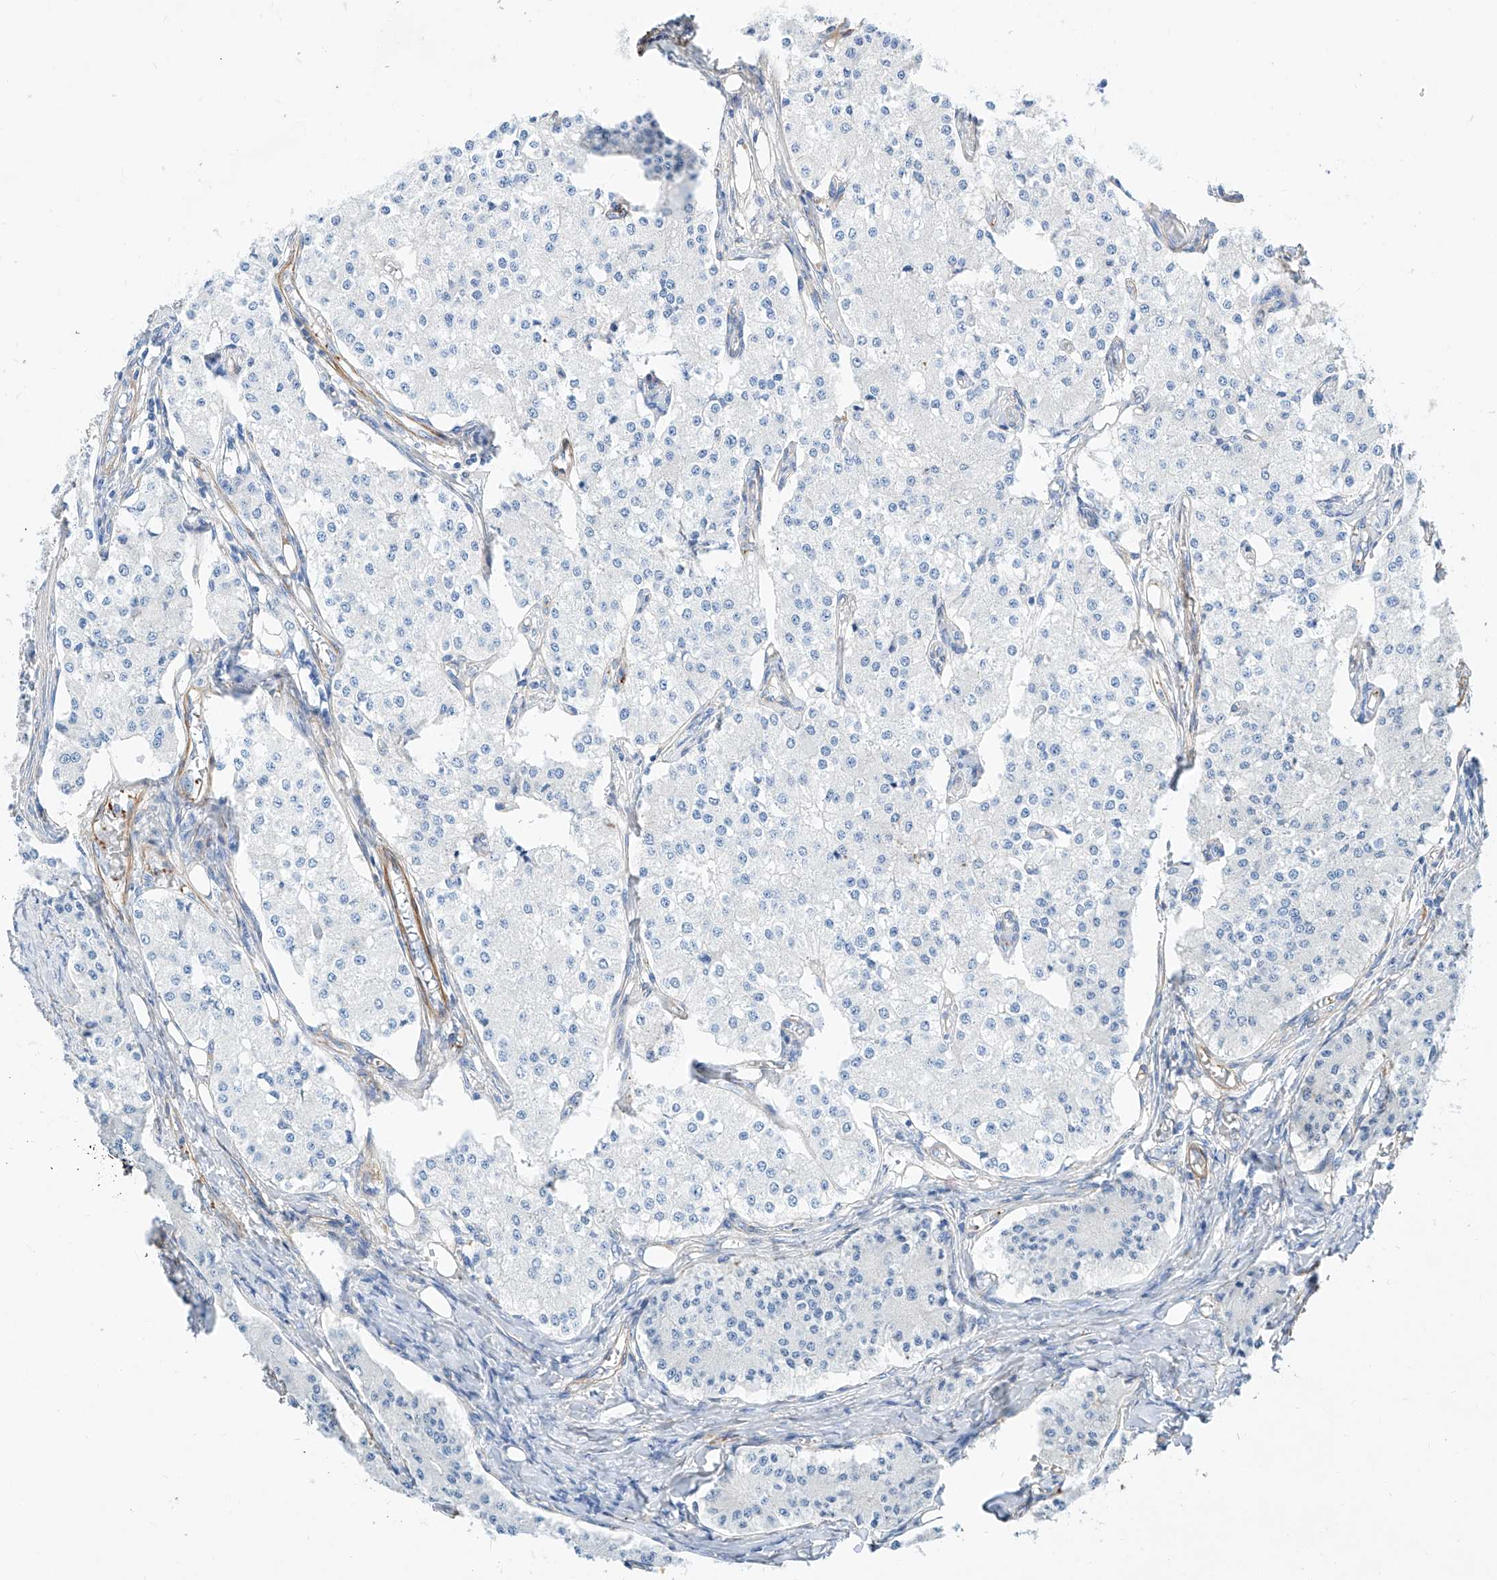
{"staining": {"intensity": "negative", "quantity": "none", "location": "none"}, "tissue": "carcinoid", "cell_type": "Tumor cells", "image_type": "cancer", "snomed": [{"axis": "morphology", "description": "Carcinoid, malignant, NOS"}, {"axis": "topography", "description": "Colon"}], "caption": "A photomicrograph of human malignant carcinoid is negative for staining in tumor cells. Brightfield microscopy of IHC stained with DAB (brown) and hematoxylin (blue), captured at high magnification.", "gene": "TAS2R60", "patient": {"sex": "female", "age": 52}}